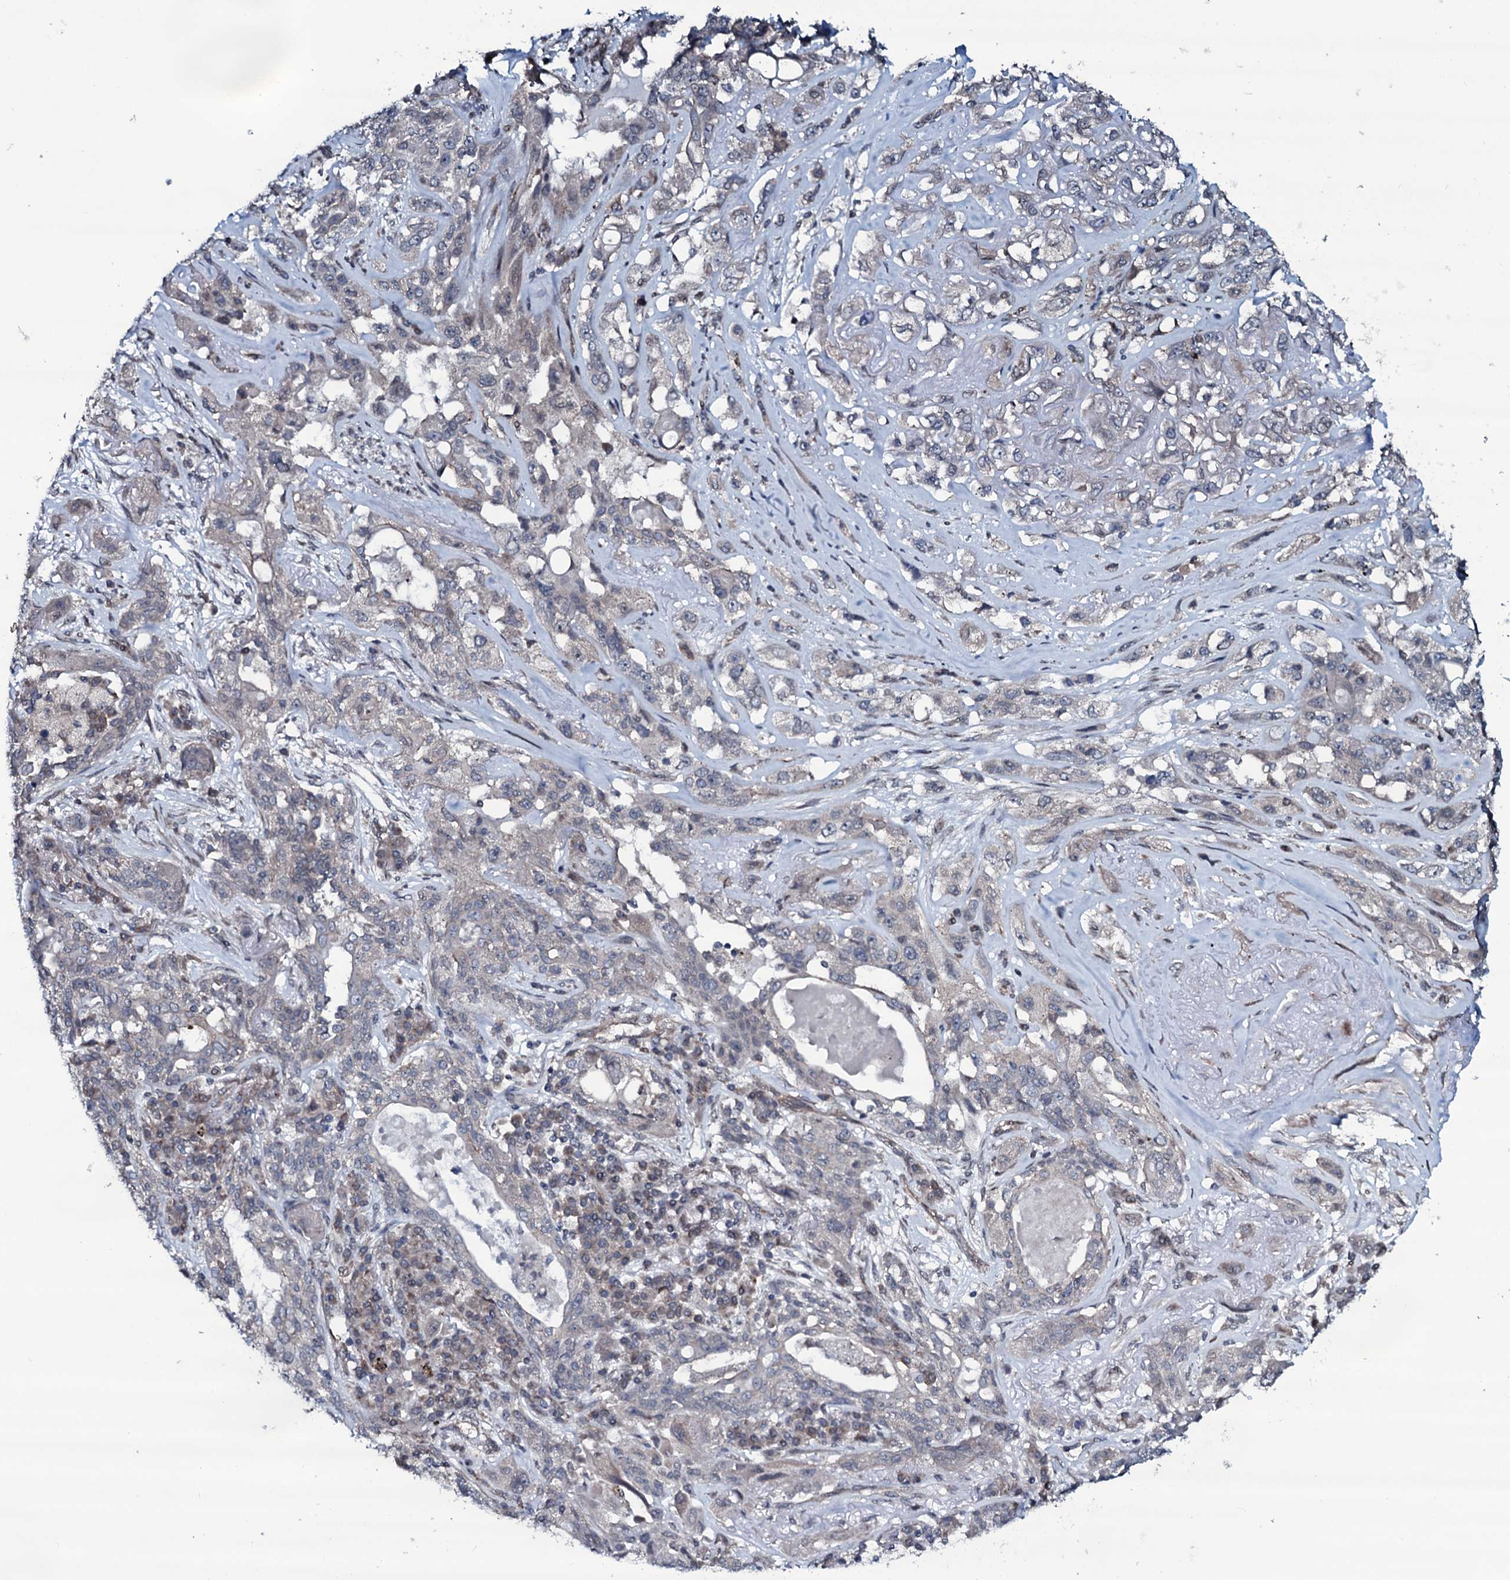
{"staining": {"intensity": "negative", "quantity": "none", "location": "none"}, "tissue": "lung cancer", "cell_type": "Tumor cells", "image_type": "cancer", "snomed": [{"axis": "morphology", "description": "Squamous cell carcinoma, NOS"}, {"axis": "topography", "description": "Lung"}], "caption": "High magnification brightfield microscopy of lung cancer stained with DAB (3,3'-diaminobenzidine) (brown) and counterstained with hematoxylin (blue): tumor cells show no significant expression. (Stains: DAB immunohistochemistry (IHC) with hematoxylin counter stain, Microscopy: brightfield microscopy at high magnification).", "gene": "OGFOD2", "patient": {"sex": "female", "age": 70}}